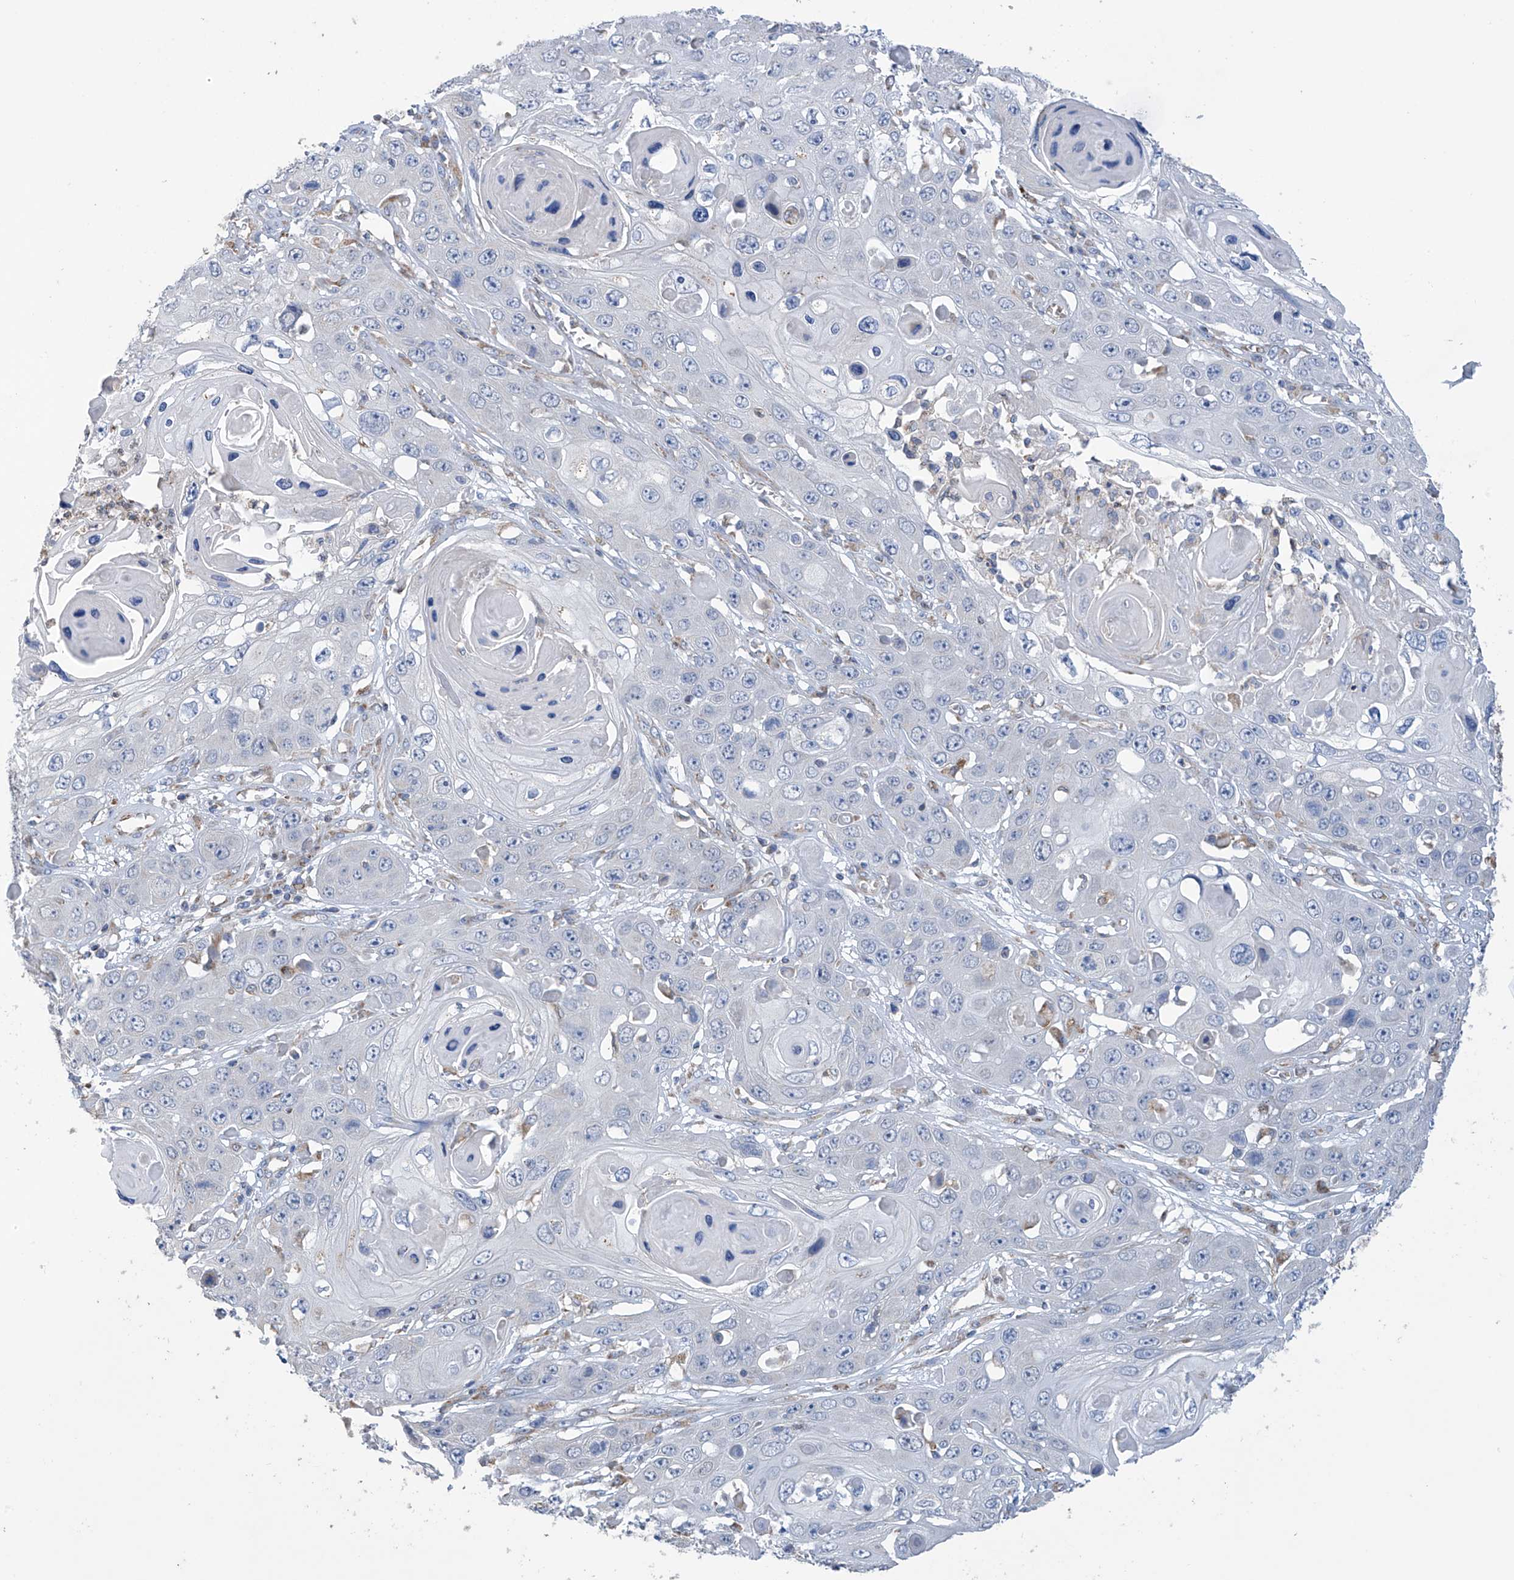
{"staining": {"intensity": "negative", "quantity": "none", "location": "none"}, "tissue": "skin cancer", "cell_type": "Tumor cells", "image_type": "cancer", "snomed": [{"axis": "morphology", "description": "Squamous cell carcinoma, NOS"}, {"axis": "topography", "description": "Skin"}], "caption": "Skin squamous cell carcinoma was stained to show a protein in brown. There is no significant expression in tumor cells.", "gene": "EIF5B", "patient": {"sex": "male", "age": 55}}